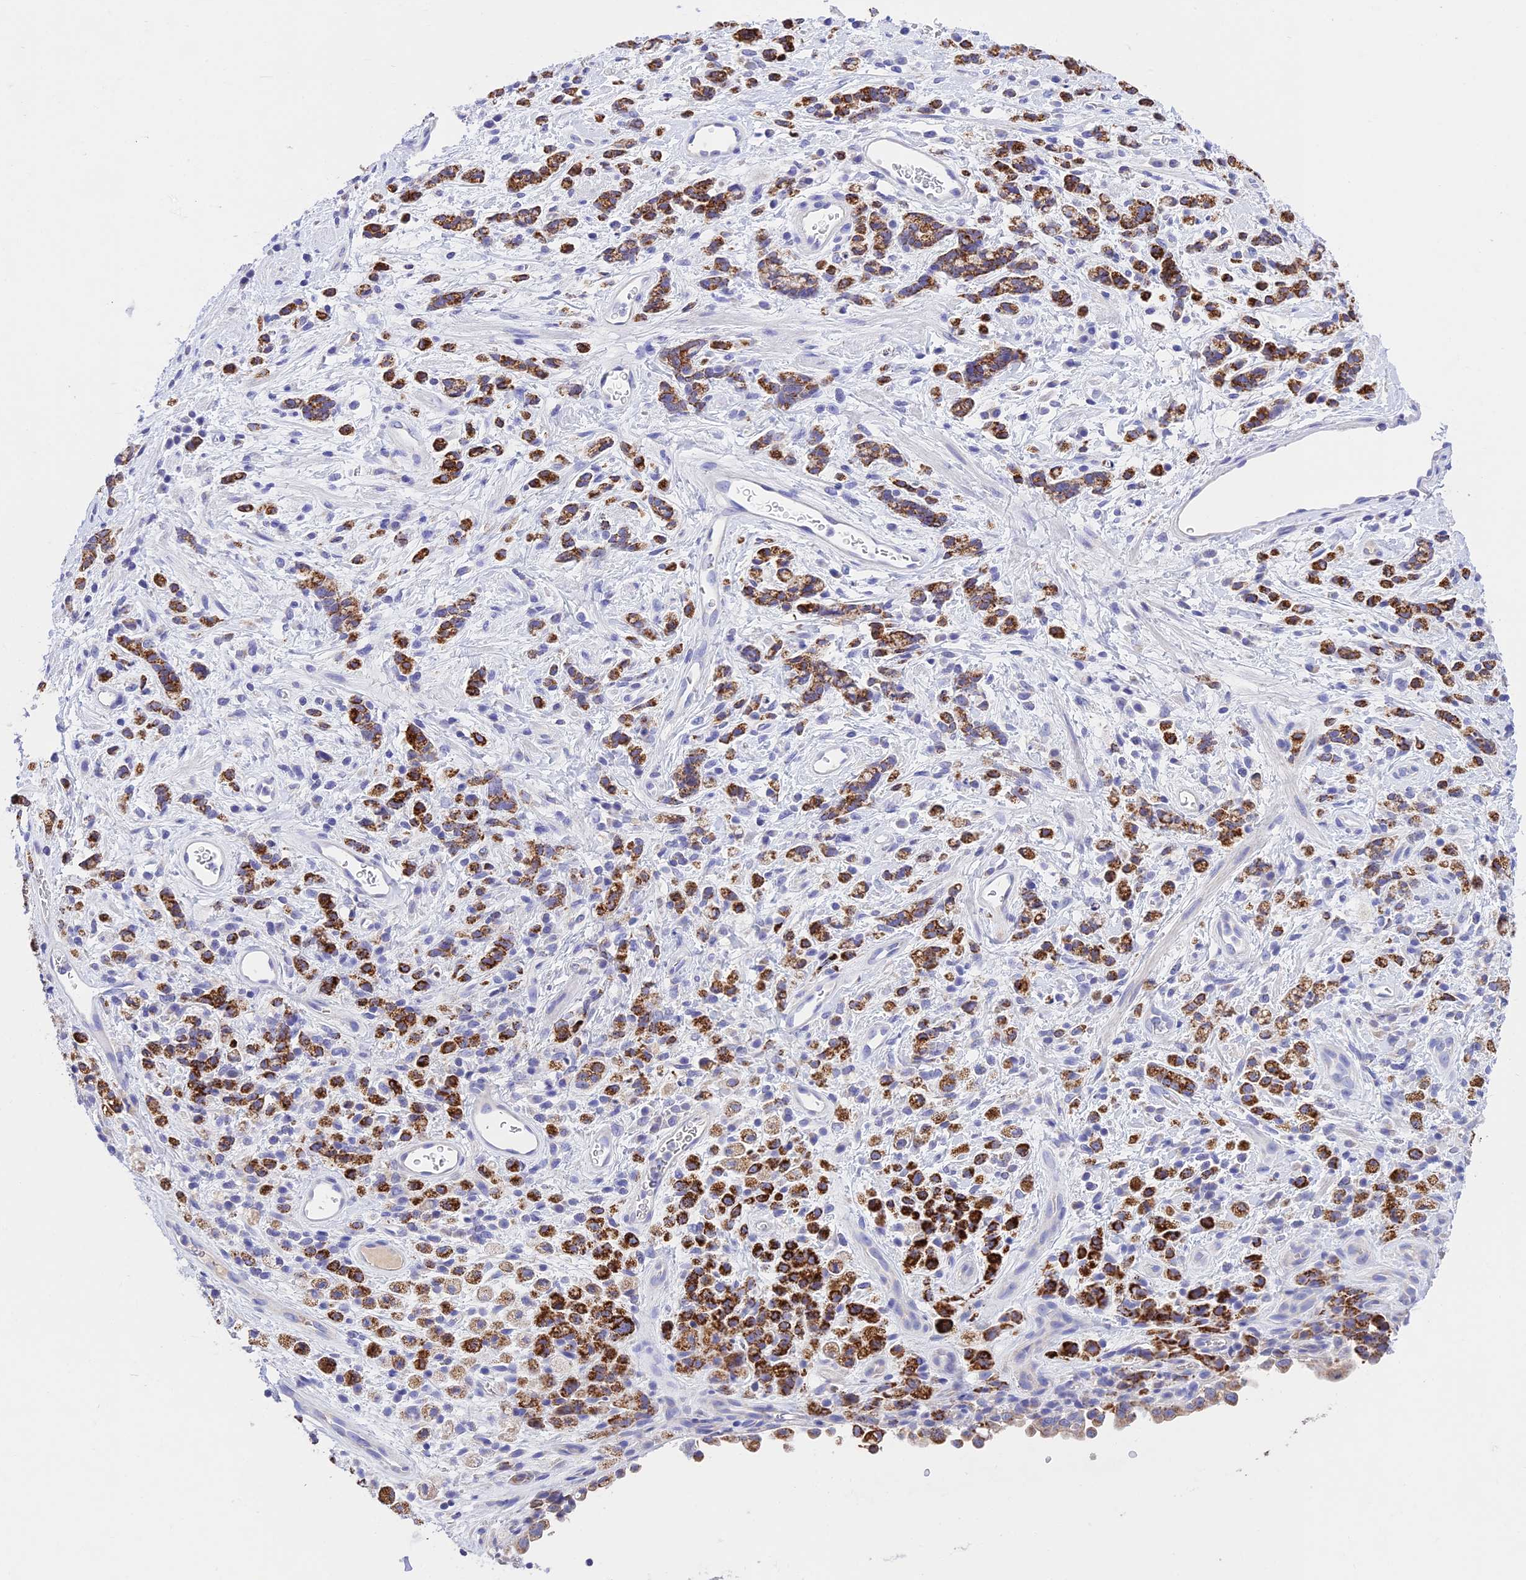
{"staining": {"intensity": "strong", "quantity": ">75%", "location": "cytoplasmic/membranous"}, "tissue": "stomach cancer", "cell_type": "Tumor cells", "image_type": "cancer", "snomed": [{"axis": "morphology", "description": "Adenocarcinoma, NOS"}, {"axis": "topography", "description": "Stomach"}], "caption": "Stomach adenocarcinoma tissue exhibits strong cytoplasmic/membranous staining in approximately >75% of tumor cells, visualized by immunohistochemistry.", "gene": "MS4A5", "patient": {"sex": "female", "age": 60}}